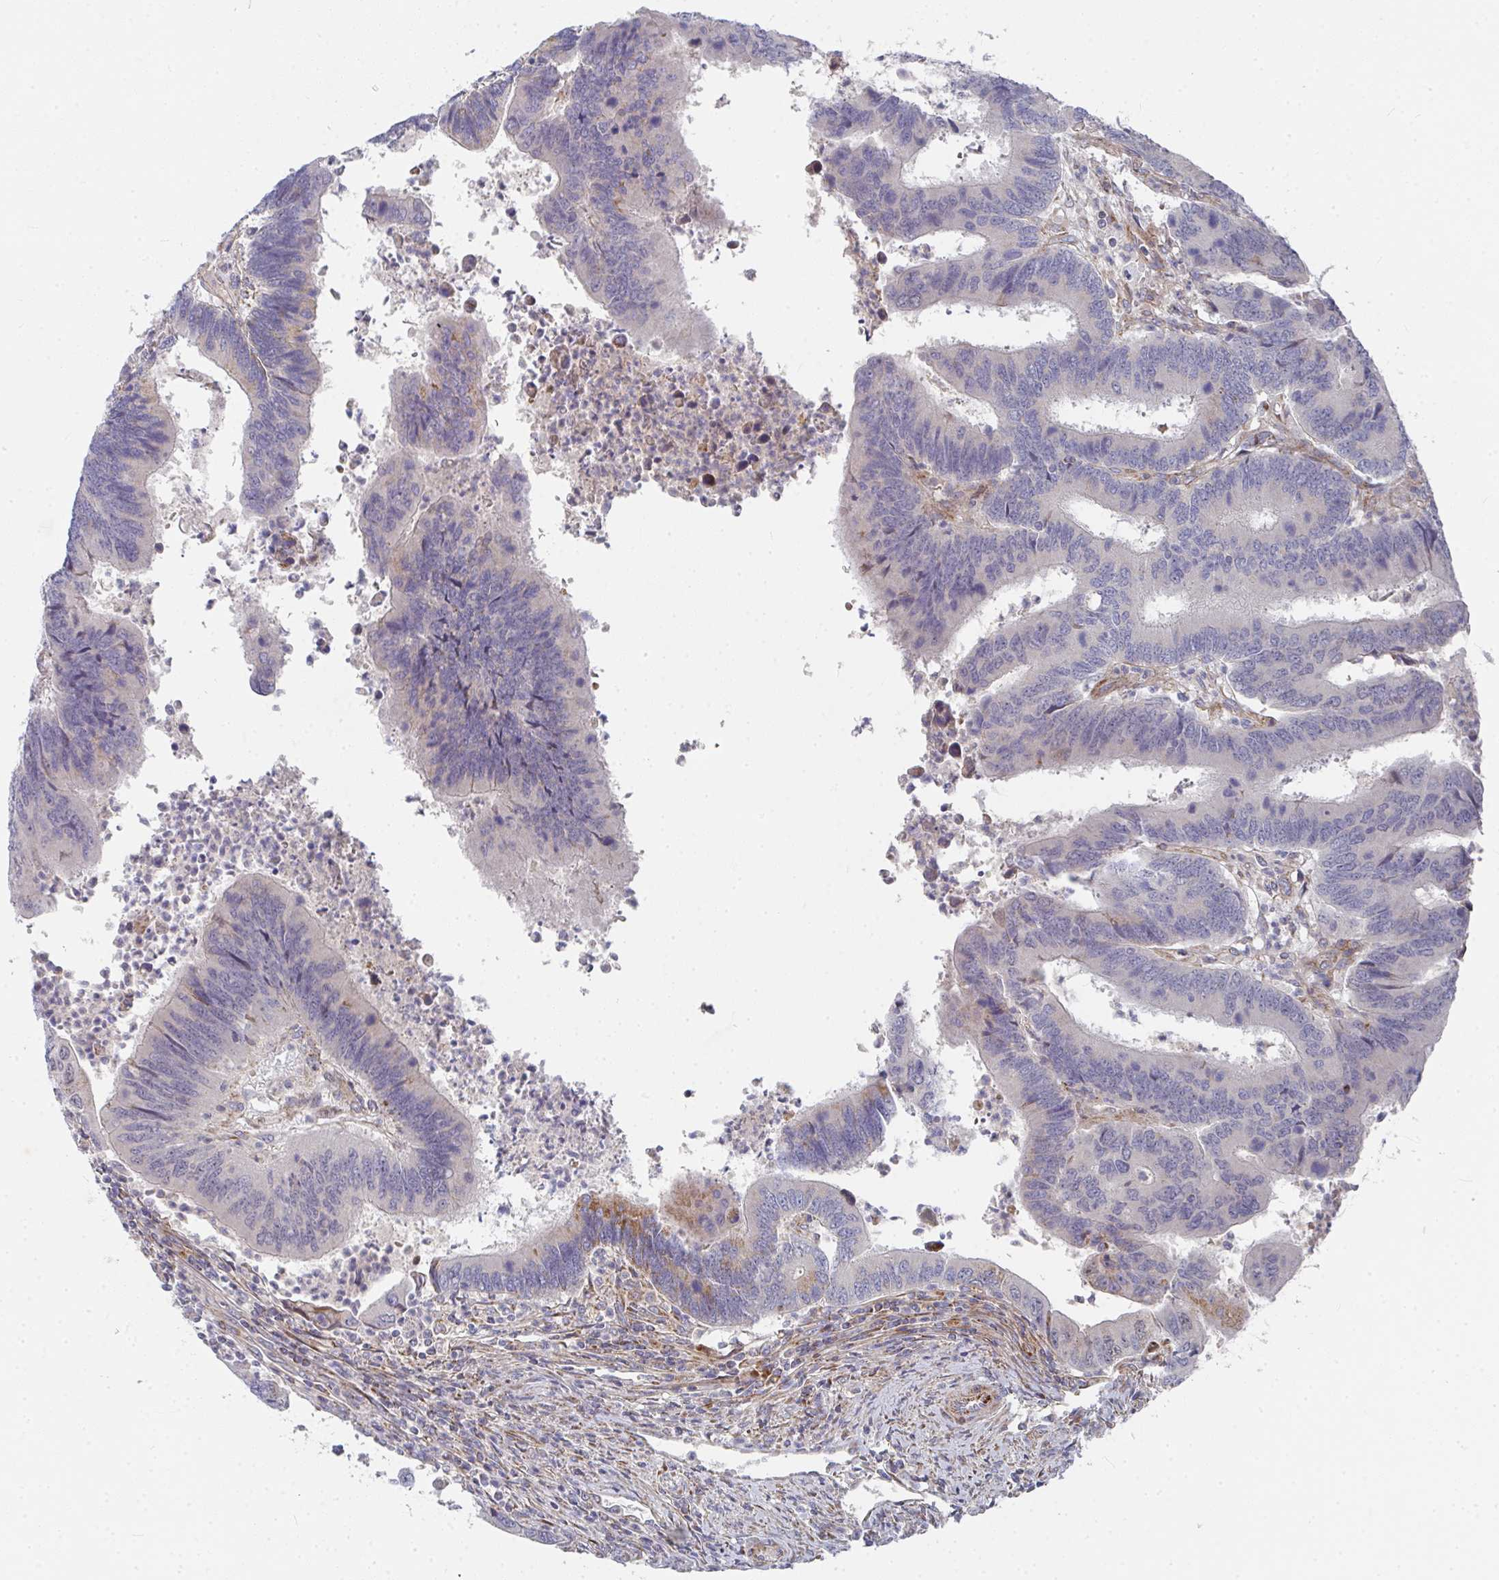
{"staining": {"intensity": "moderate", "quantity": "<25%", "location": "cytoplasmic/membranous"}, "tissue": "colorectal cancer", "cell_type": "Tumor cells", "image_type": "cancer", "snomed": [{"axis": "morphology", "description": "Adenocarcinoma, NOS"}, {"axis": "topography", "description": "Colon"}], "caption": "A high-resolution image shows immunohistochemistry staining of colorectal adenocarcinoma, which exhibits moderate cytoplasmic/membranous positivity in approximately <25% of tumor cells.", "gene": "RHEBL1", "patient": {"sex": "female", "age": 67}}